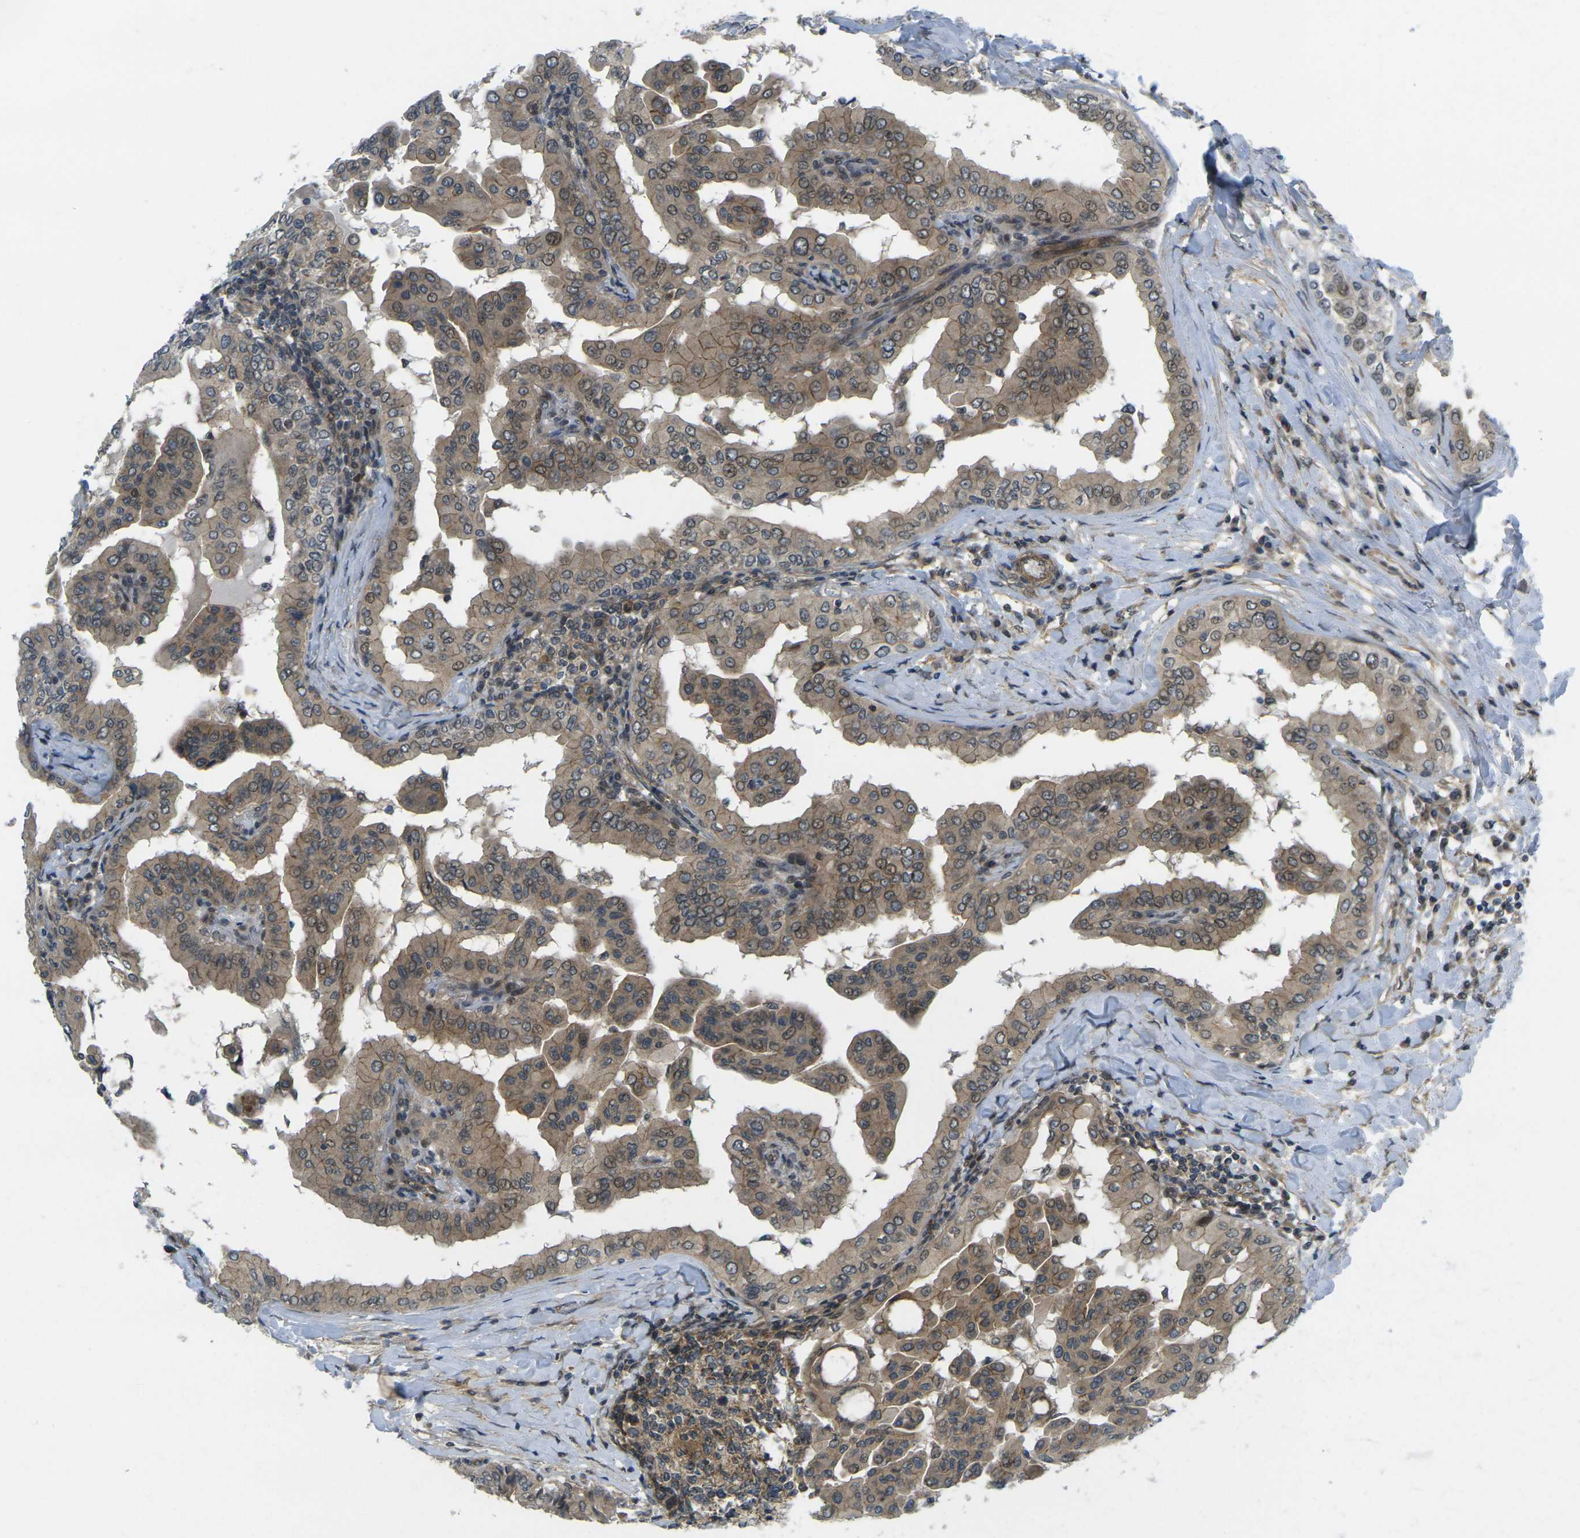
{"staining": {"intensity": "moderate", "quantity": ">75%", "location": "cytoplasmic/membranous"}, "tissue": "thyroid cancer", "cell_type": "Tumor cells", "image_type": "cancer", "snomed": [{"axis": "morphology", "description": "Papillary adenocarcinoma, NOS"}, {"axis": "topography", "description": "Thyroid gland"}], "caption": "Papillary adenocarcinoma (thyroid) stained for a protein (brown) shows moderate cytoplasmic/membranous positive expression in about >75% of tumor cells.", "gene": "KCTD10", "patient": {"sex": "male", "age": 33}}